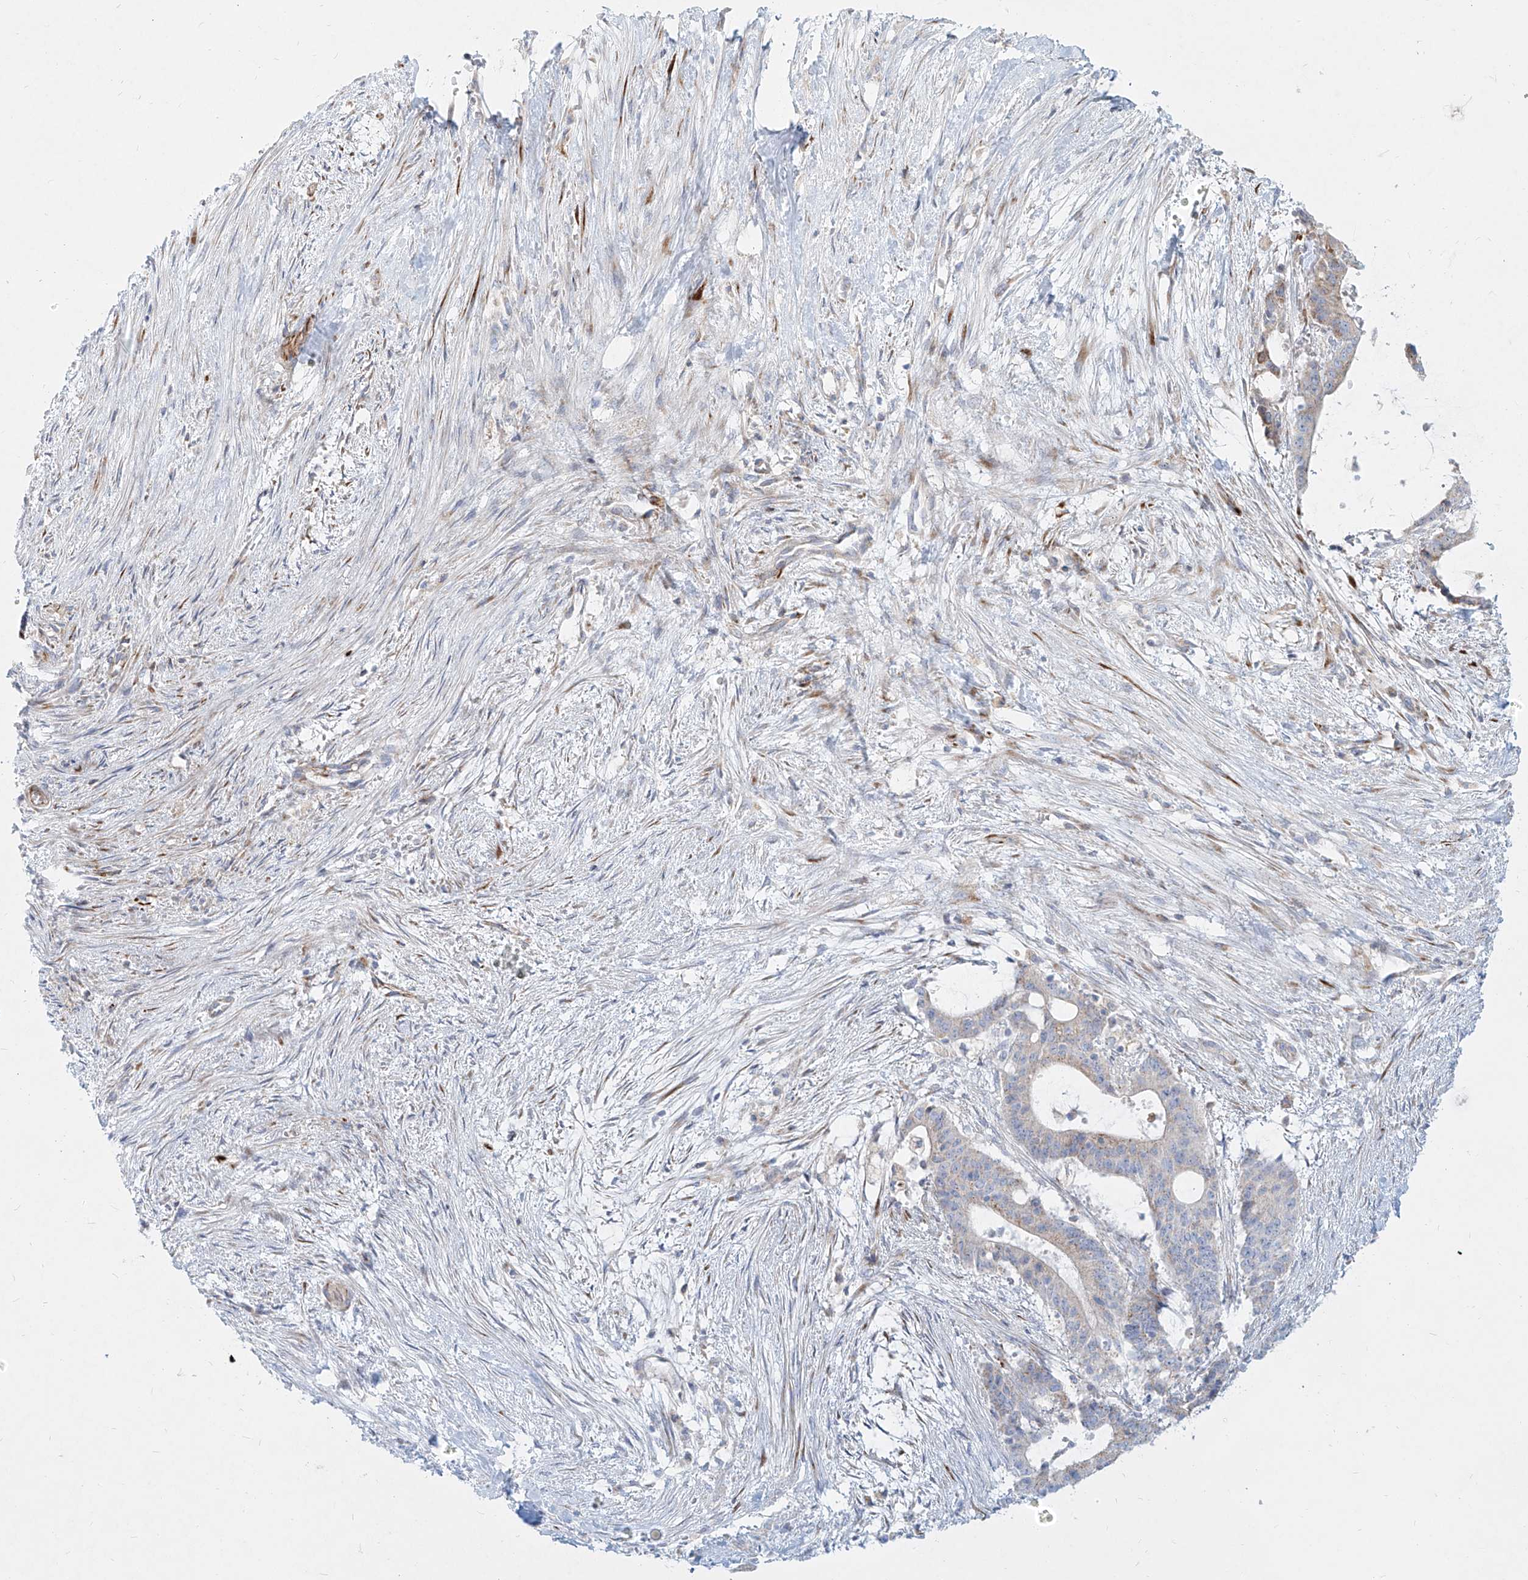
{"staining": {"intensity": "weak", "quantity": "25%-75%", "location": "cytoplasmic/membranous"}, "tissue": "liver cancer", "cell_type": "Tumor cells", "image_type": "cancer", "snomed": [{"axis": "morphology", "description": "Normal tissue, NOS"}, {"axis": "morphology", "description": "Cholangiocarcinoma"}, {"axis": "topography", "description": "Liver"}, {"axis": "topography", "description": "Peripheral nerve tissue"}], "caption": "A brown stain labels weak cytoplasmic/membranous staining of a protein in liver cholangiocarcinoma tumor cells.", "gene": "MTX2", "patient": {"sex": "female", "age": 73}}